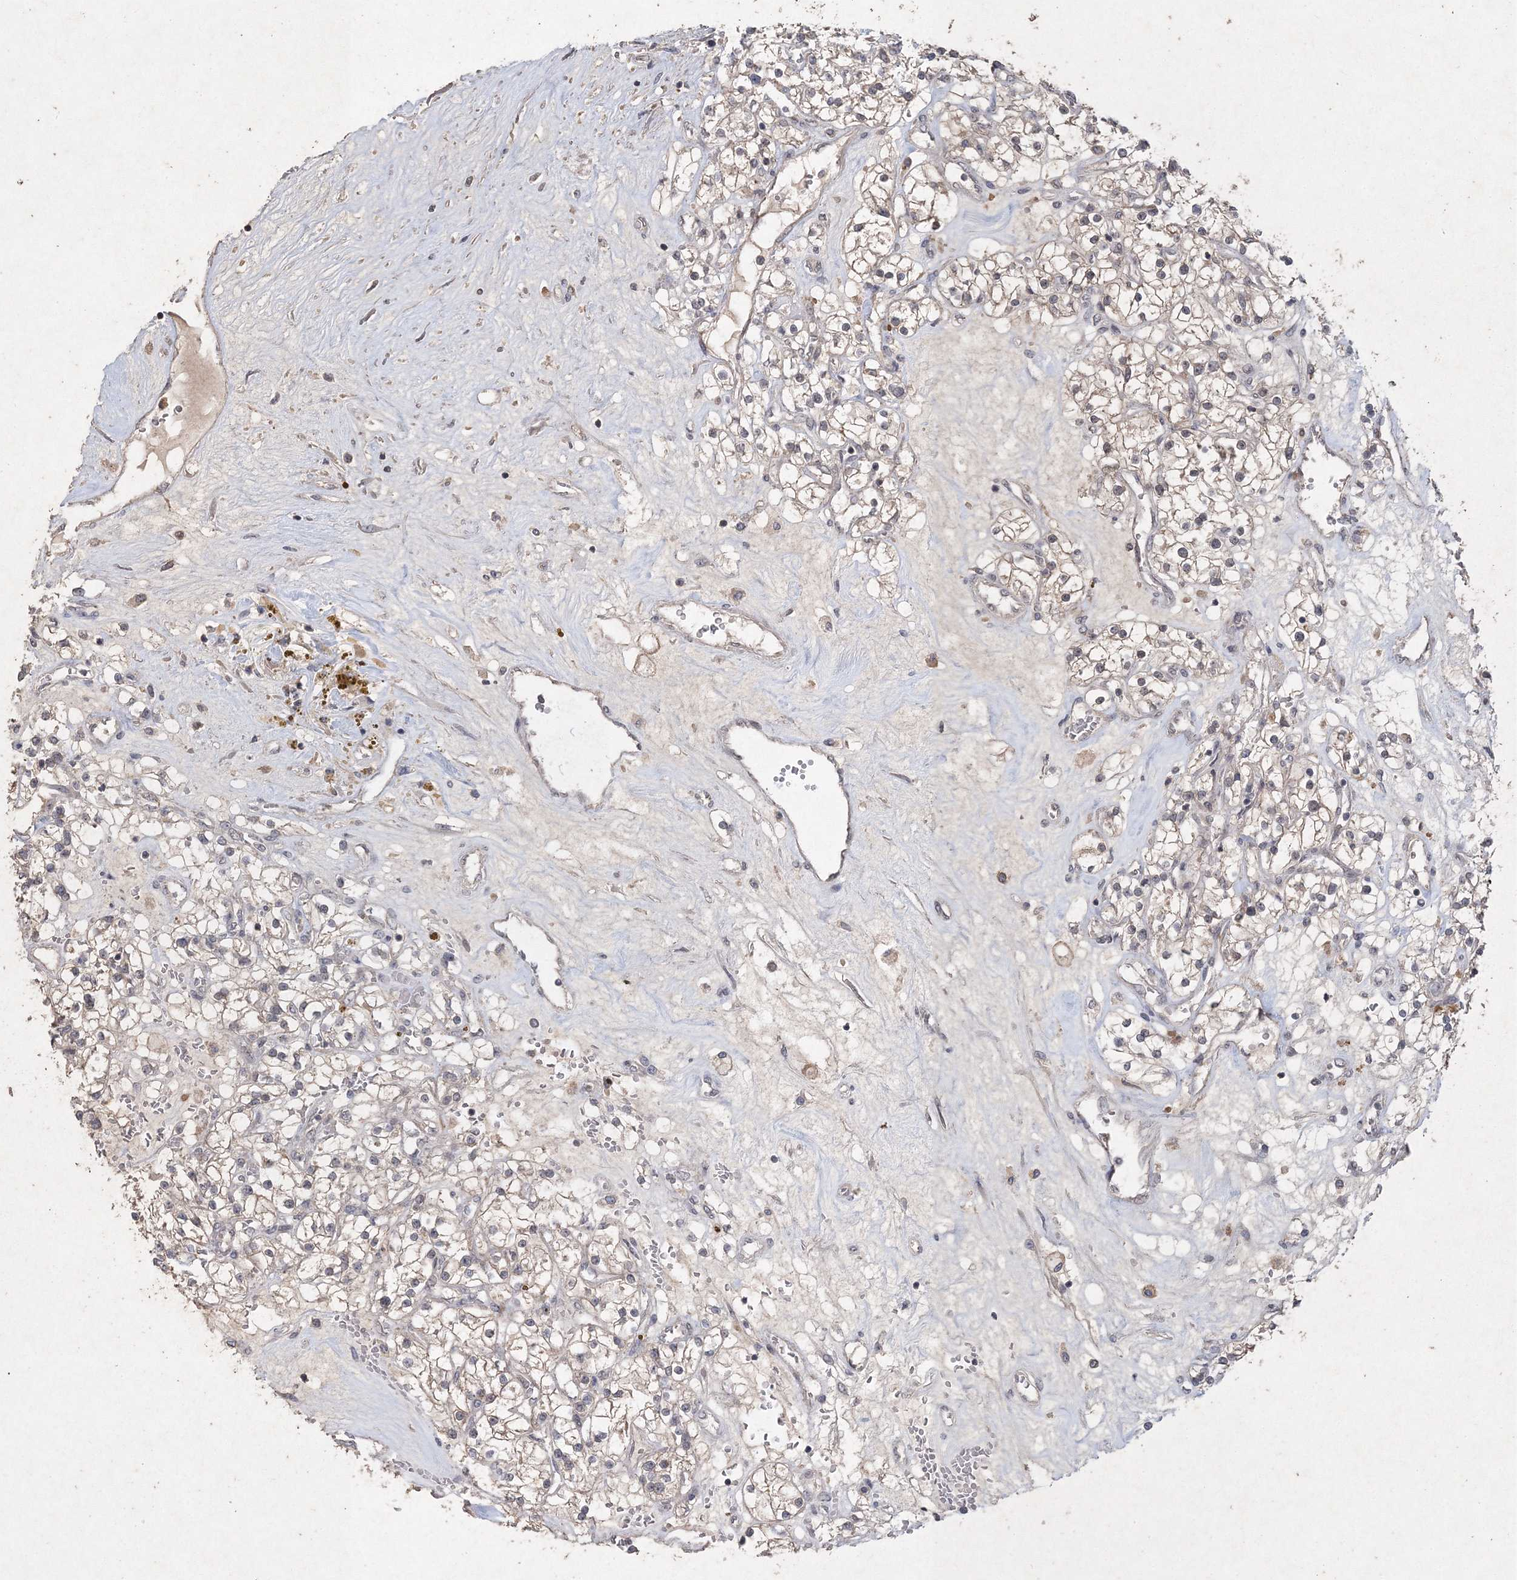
{"staining": {"intensity": "weak", "quantity": "<25%", "location": "cytoplasmic/membranous"}, "tissue": "renal cancer", "cell_type": "Tumor cells", "image_type": "cancer", "snomed": [{"axis": "morphology", "description": "Normal tissue, NOS"}, {"axis": "morphology", "description": "Adenocarcinoma, NOS"}, {"axis": "topography", "description": "Kidney"}], "caption": "Immunohistochemical staining of human renal cancer reveals no significant staining in tumor cells.", "gene": "UIMC1", "patient": {"sex": "male", "age": 68}}